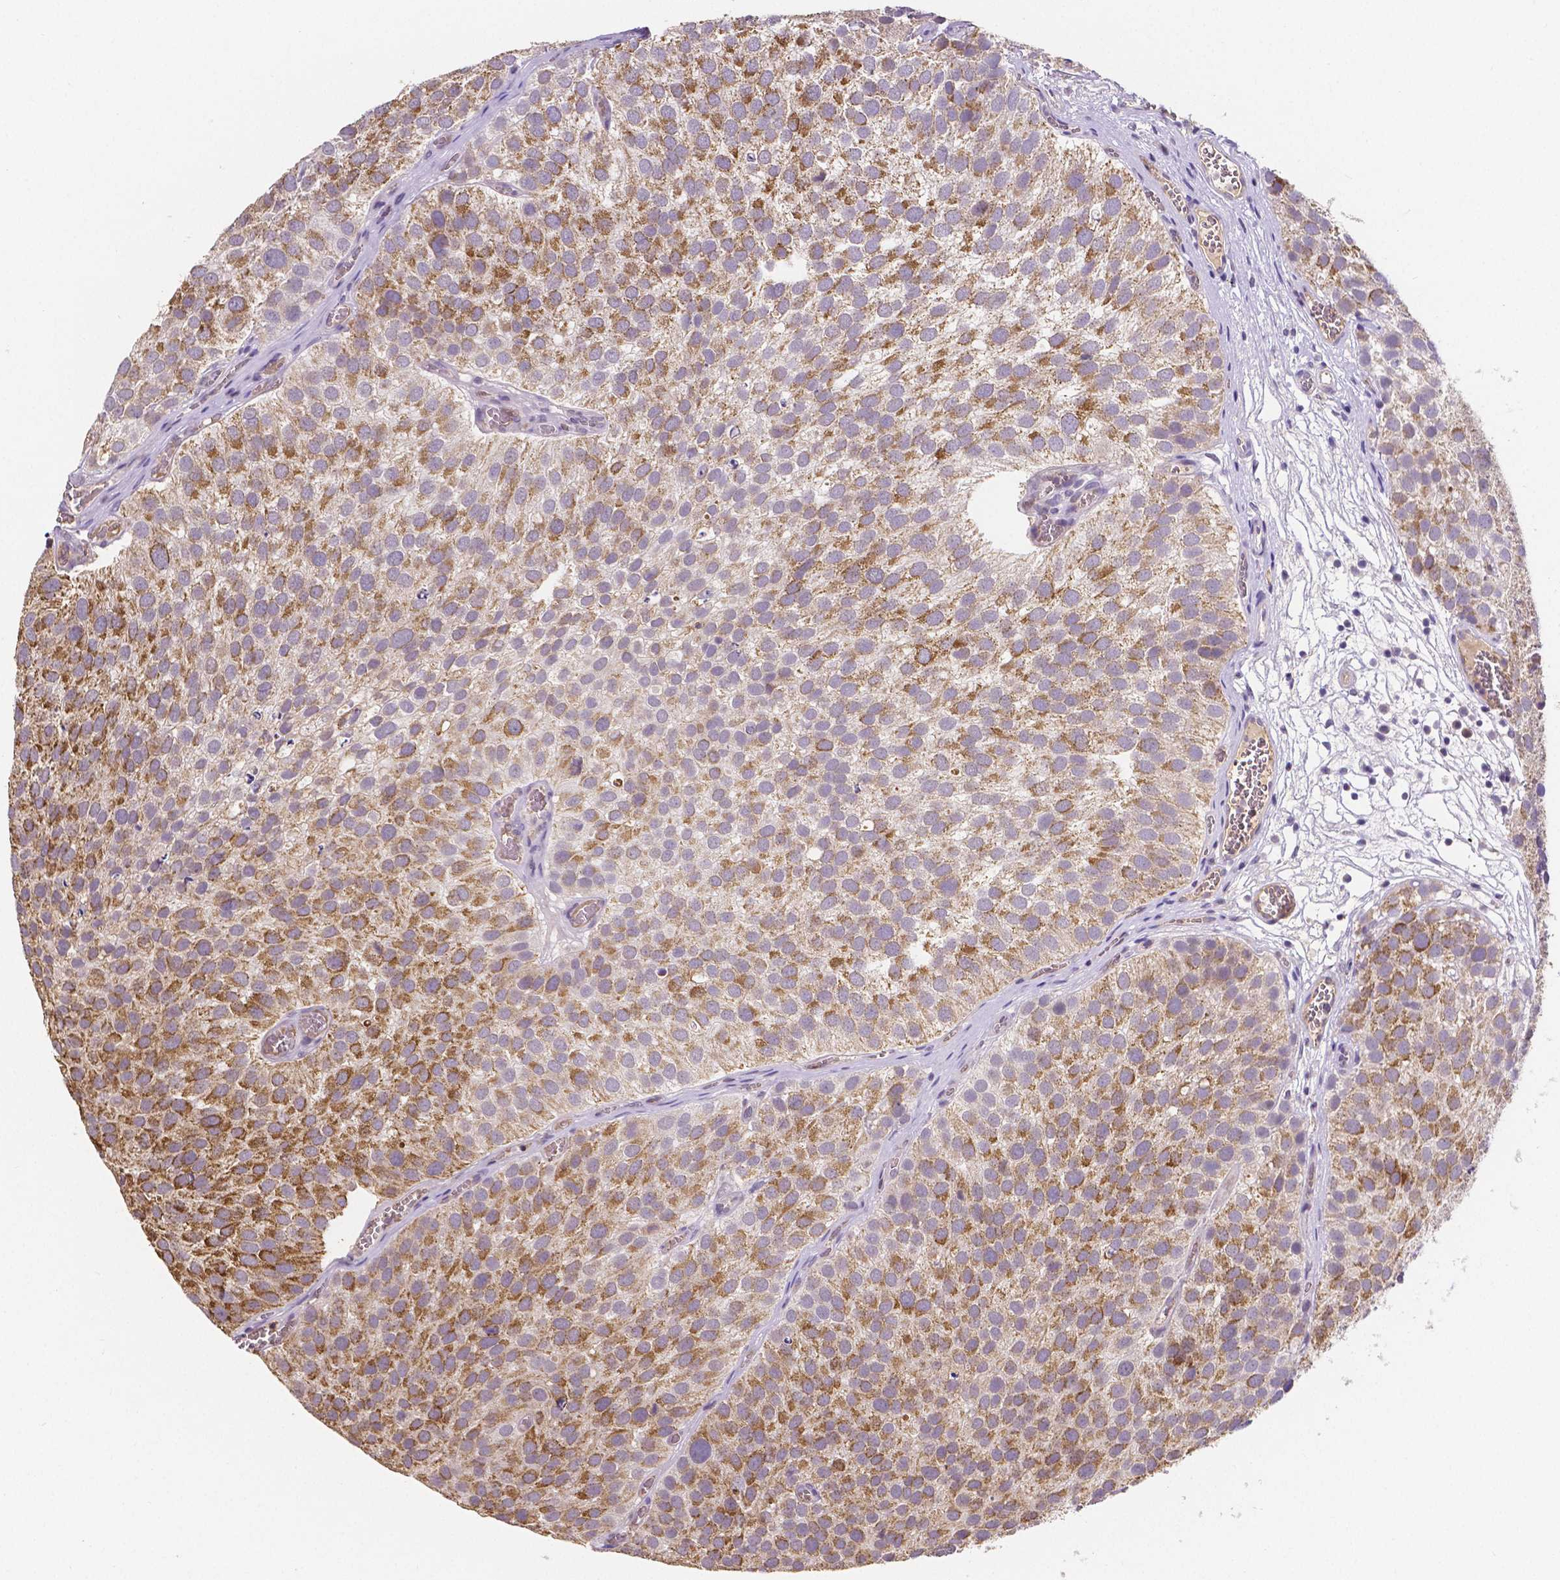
{"staining": {"intensity": "moderate", "quantity": "25%-75%", "location": "cytoplasmic/membranous"}, "tissue": "urothelial cancer", "cell_type": "Tumor cells", "image_type": "cancer", "snomed": [{"axis": "morphology", "description": "Urothelial carcinoma, Low grade"}, {"axis": "topography", "description": "Urinary bladder"}], "caption": "Low-grade urothelial carcinoma tissue demonstrates moderate cytoplasmic/membranous positivity in about 25%-75% of tumor cells (brown staining indicates protein expression, while blue staining denotes nuclei).", "gene": "ELAVL2", "patient": {"sex": "female", "age": 69}}